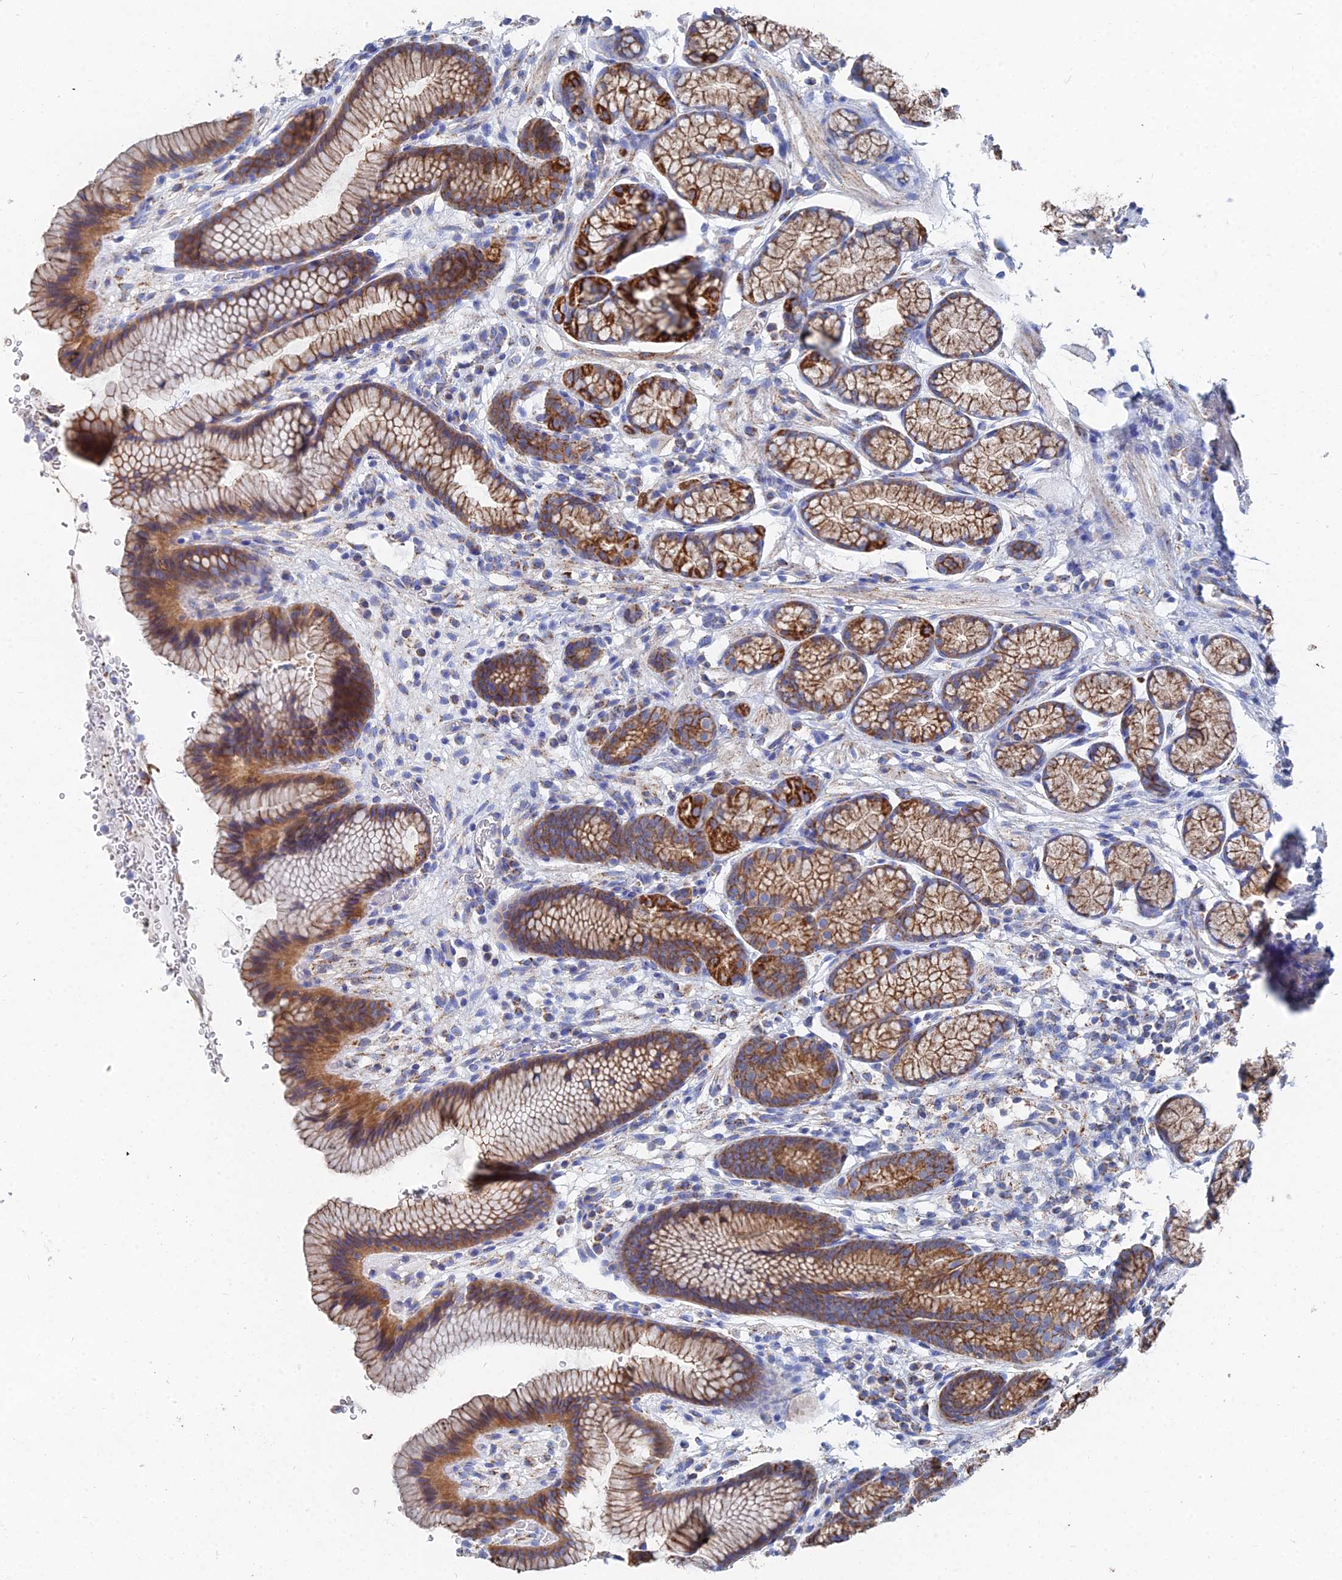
{"staining": {"intensity": "strong", "quantity": ">75%", "location": "cytoplasmic/membranous"}, "tissue": "stomach", "cell_type": "Glandular cells", "image_type": "normal", "snomed": [{"axis": "morphology", "description": "Normal tissue, NOS"}, {"axis": "topography", "description": "Stomach"}], "caption": "Immunohistochemical staining of unremarkable human stomach reveals high levels of strong cytoplasmic/membranous positivity in about >75% of glandular cells.", "gene": "IFT80", "patient": {"sex": "male", "age": 42}}